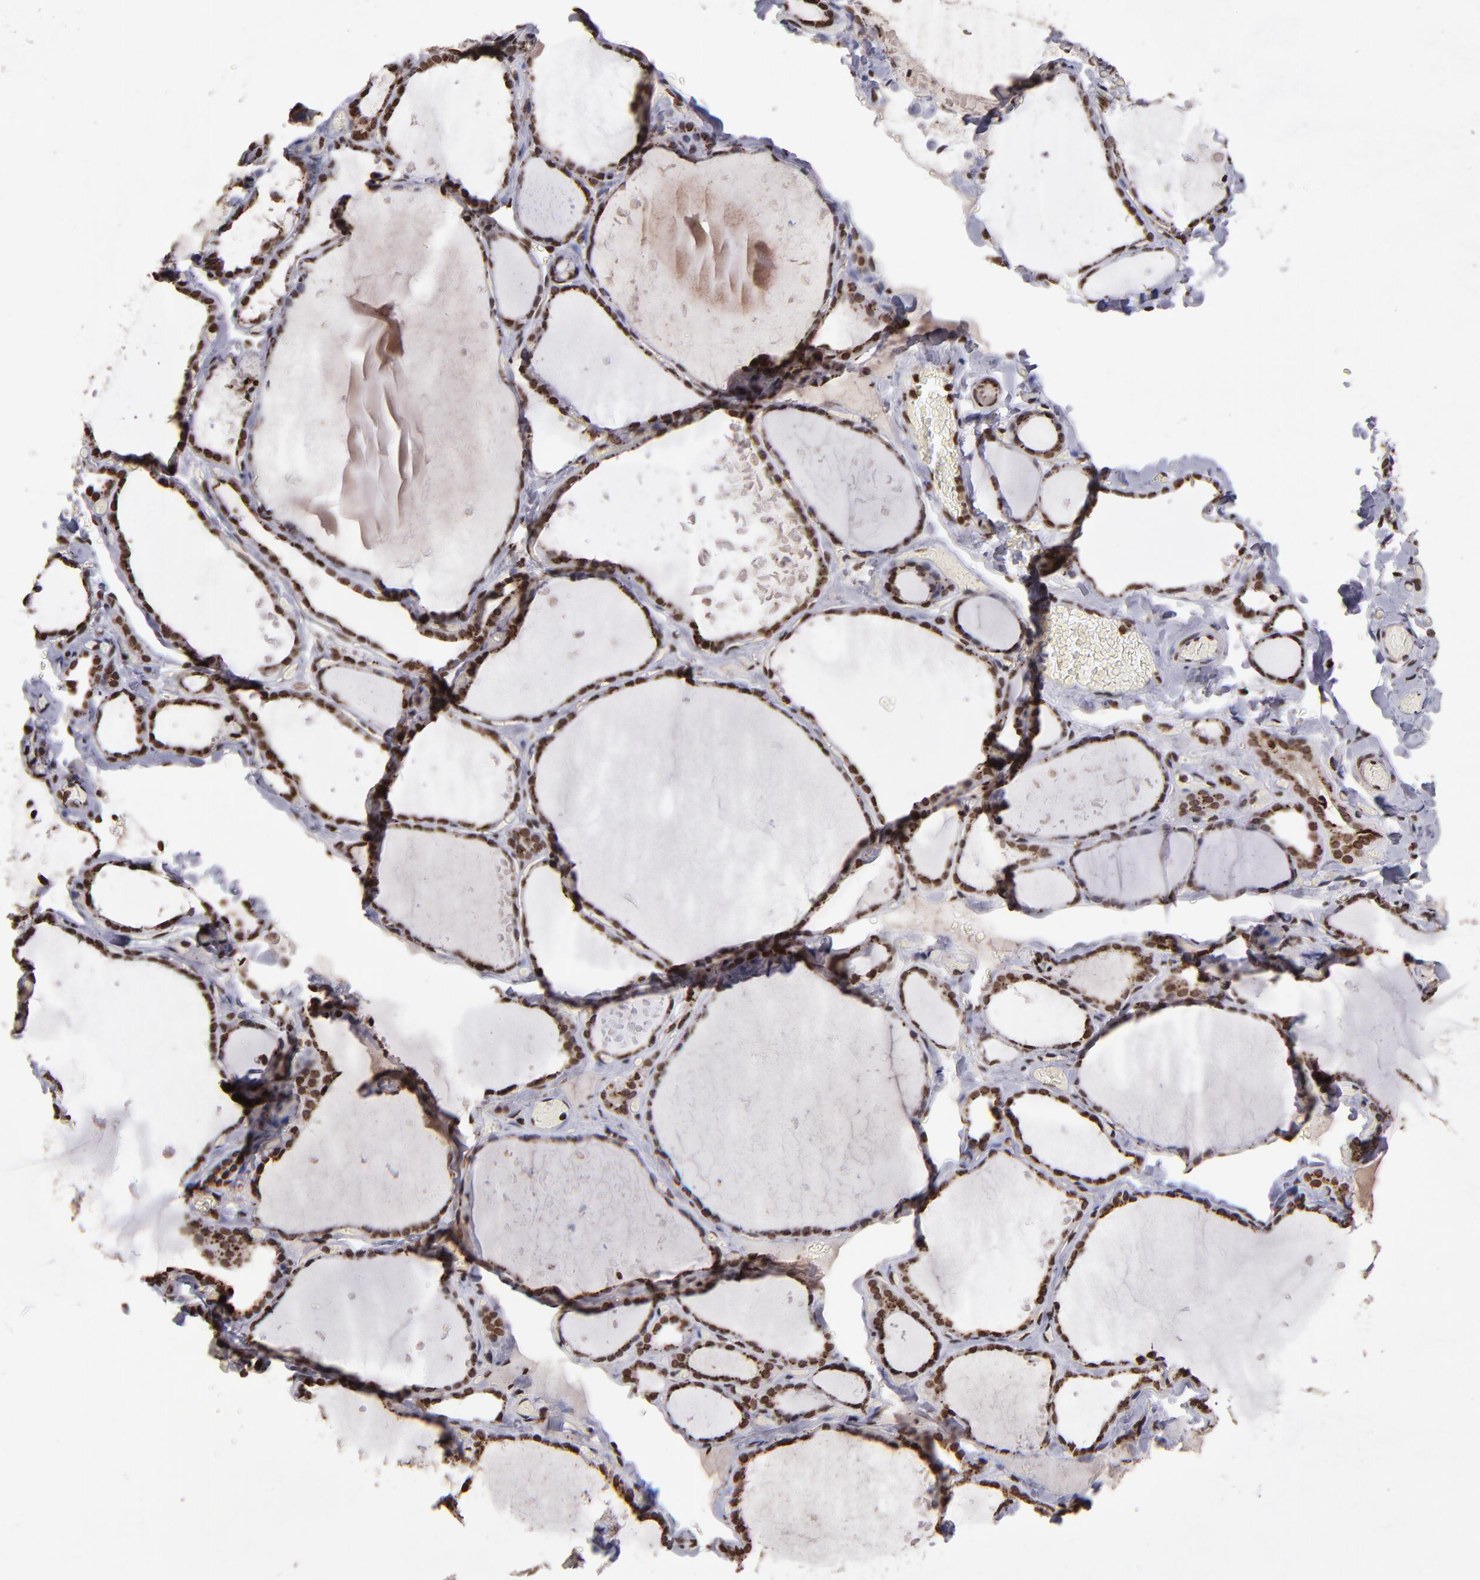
{"staining": {"intensity": "moderate", "quantity": ">75%", "location": "cytoplasmic/membranous,nuclear"}, "tissue": "thyroid gland", "cell_type": "Glandular cells", "image_type": "normal", "snomed": [{"axis": "morphology", "description": "Normal tissue, NOS"}, {"axis": "topography", "description": "Thyroid gland"}], "caption": "DAB (3,3'-diaminobenzidine) immunohistochemical staining of unremarkable human thyroid gland exhibits moderate cytoplasmic/membranous,nuclear protein expression in about >75% of glandular cells.", "gene": "CSDC2", "patient": {"sex": "female", "age": 22}}